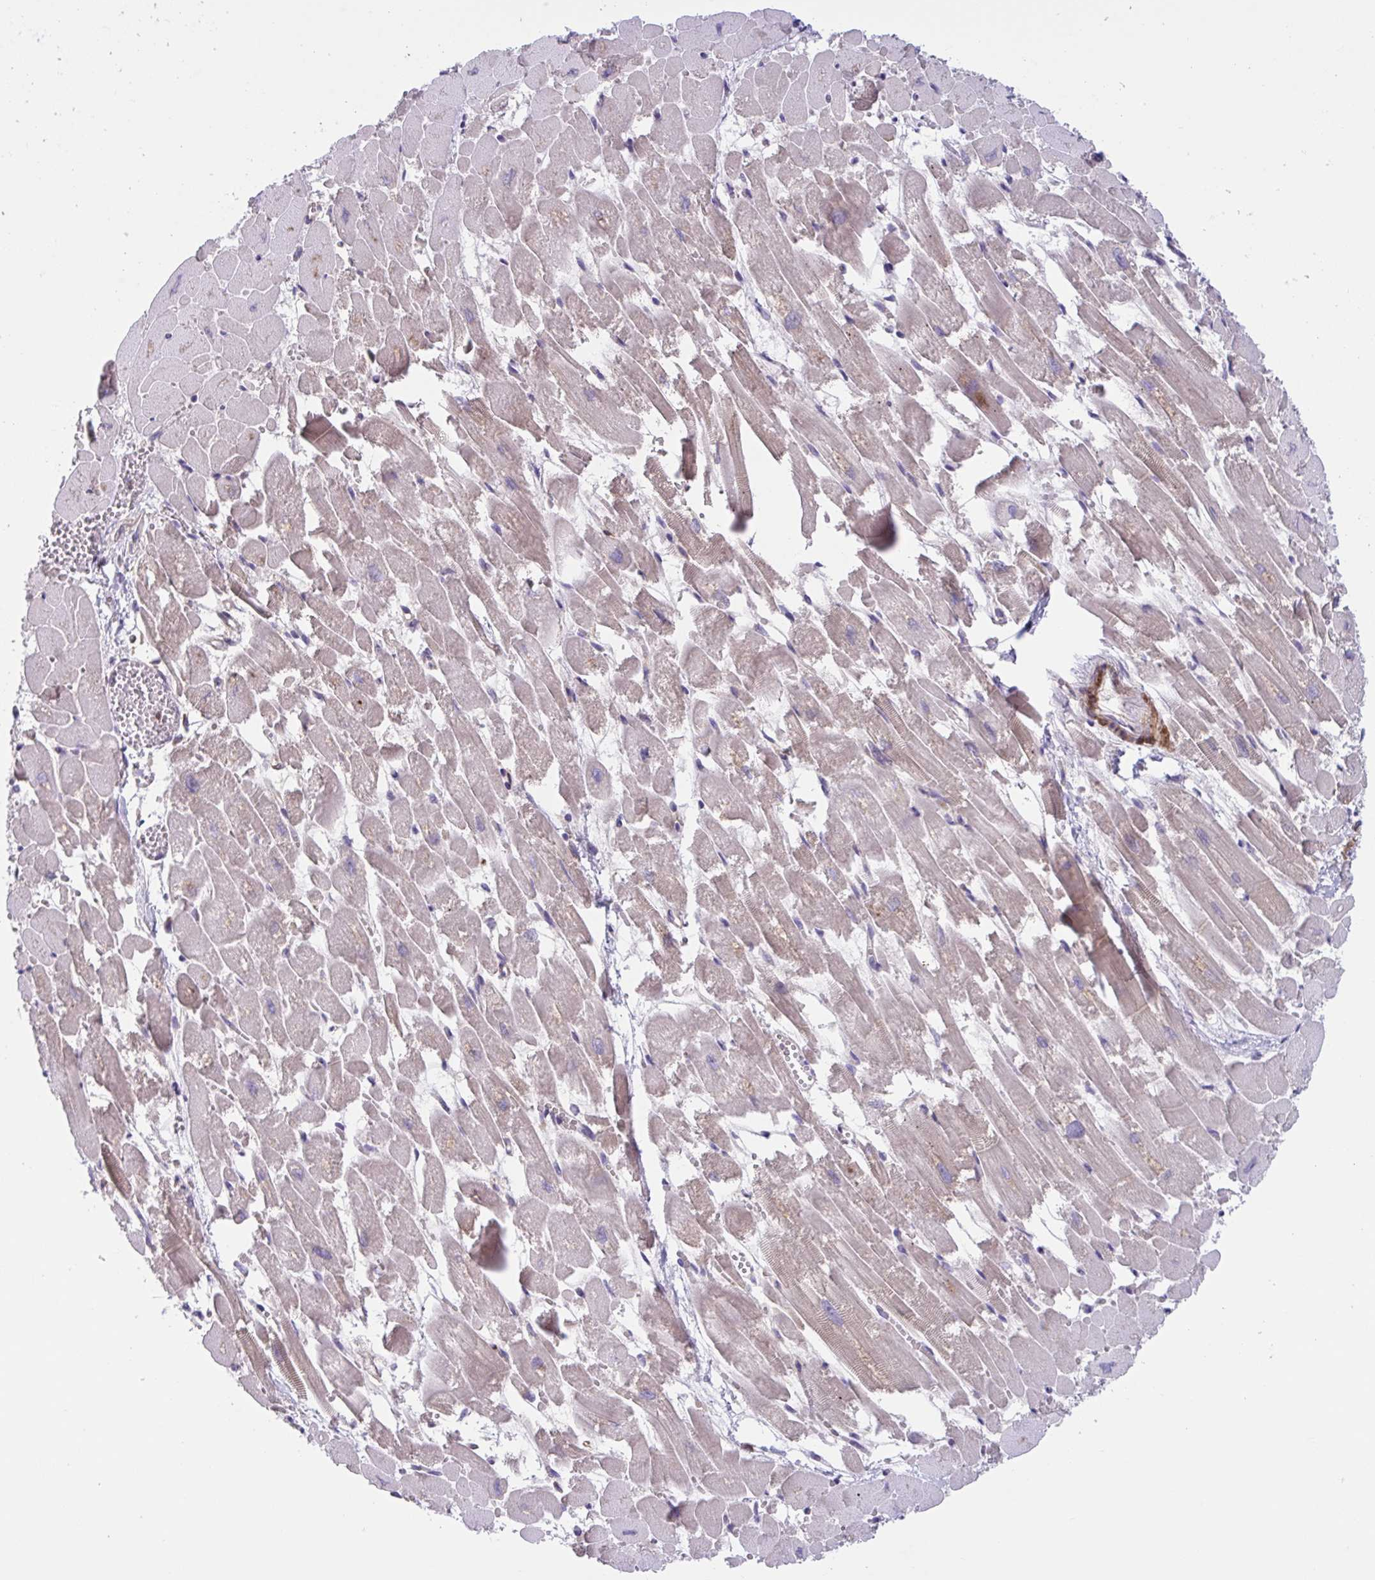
{"staining": {"intensity": "weak", "quantity": "25%-75%", "location": "cytoplasmic/membranous"}, "tissue": "heart muscle", "cell_type": "Cardiomyocytes", "image_type": "normal", "snomed": [{"axis": "morphology", "description": "Normal tissue, NOS"}, {"axis": "topography", "description": "Heart"}], "caption": "Normal heart muscle was stained to show a protein in brown. There is low levels of weak cytoplasmic/membranous positivity in about 25%-75% of cardiomyocytes.", "gene": "WNT9B", "patient": {"sex": "female", "age": 52}}